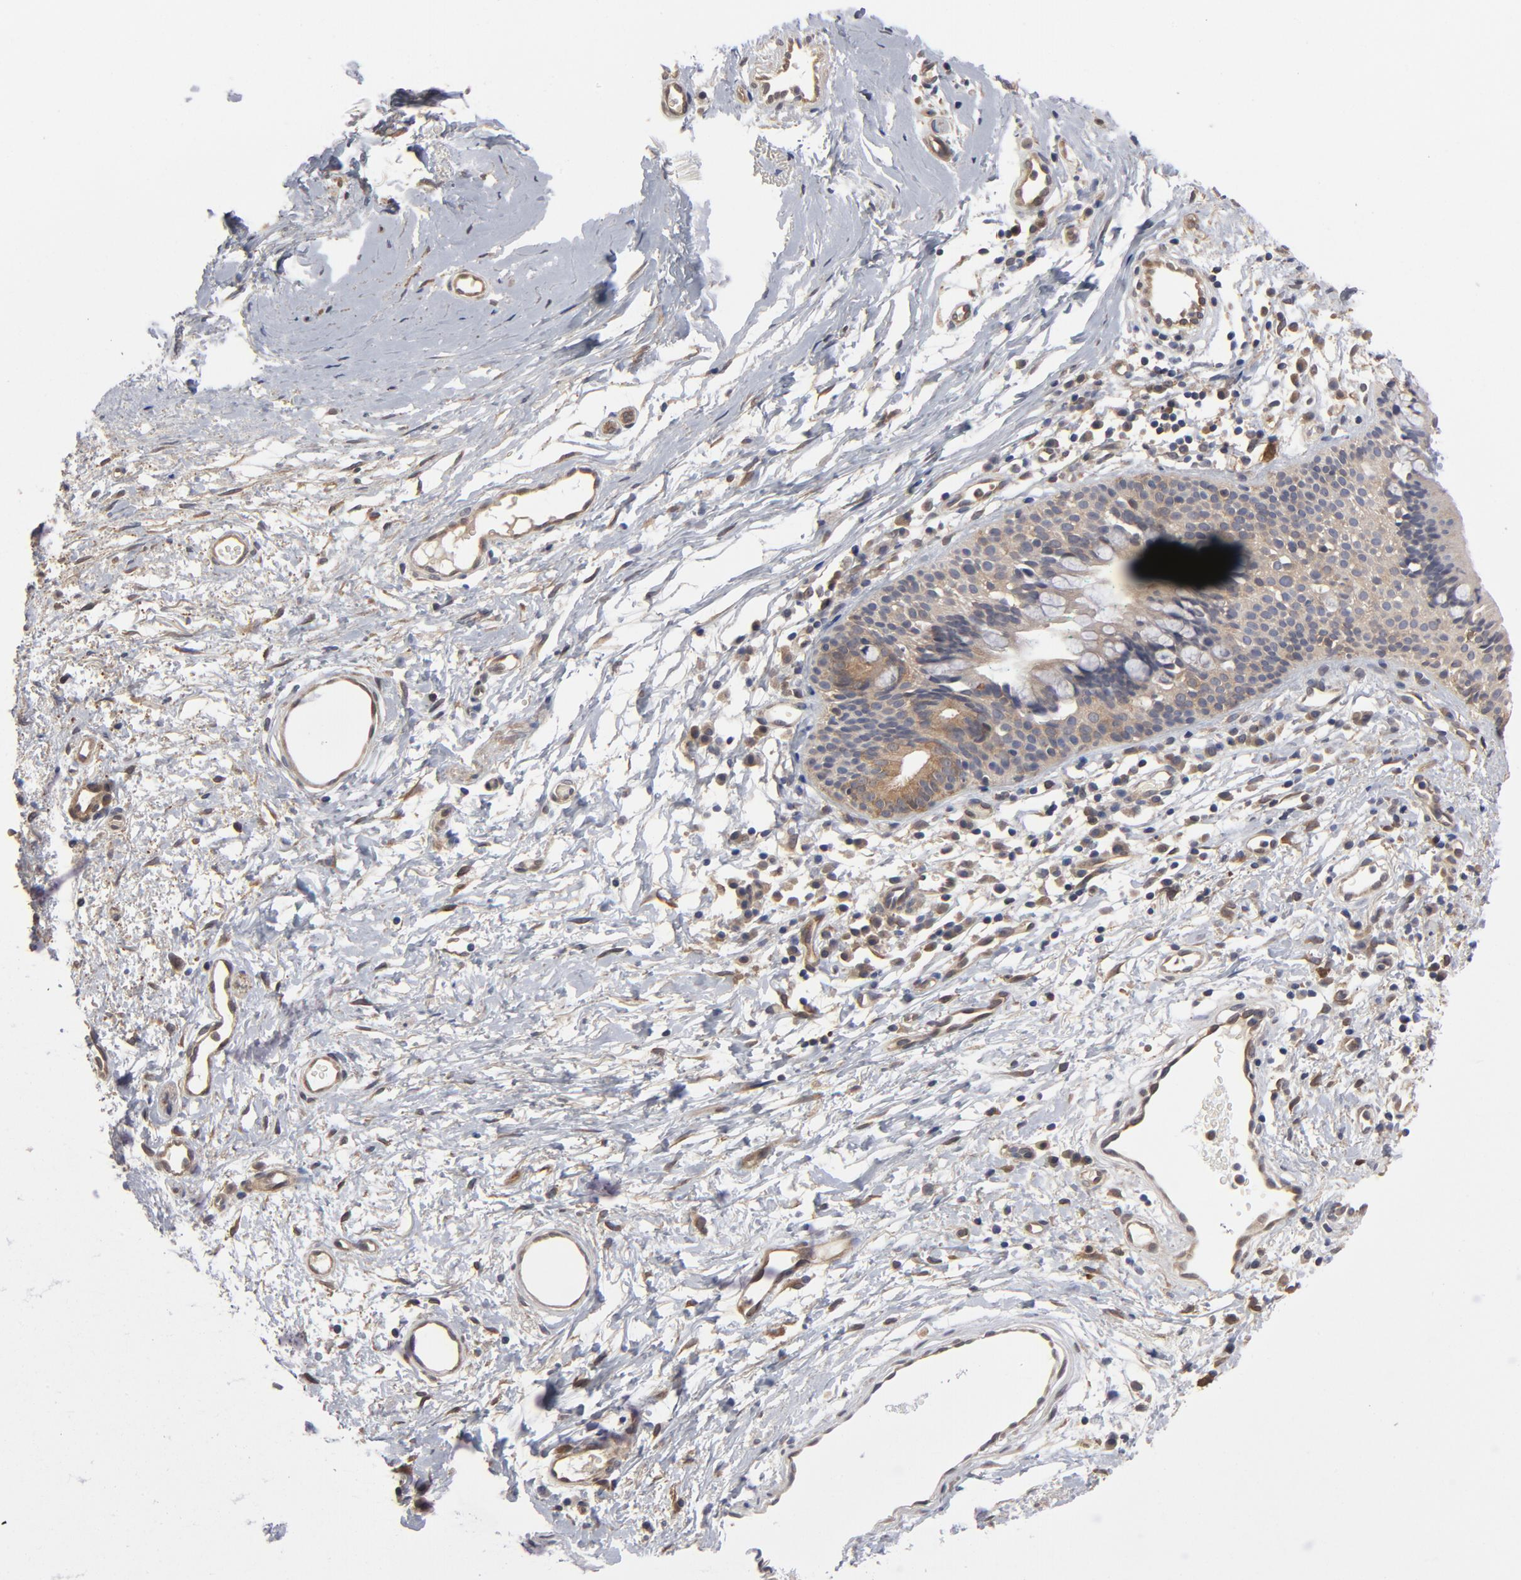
{"staining": {"intensity": "weak", "quantity": ">75%", "location": "cytoplasmic/membranous"}, "tissue": "nasopharynx", "cell_type": "Respiratory epithelial cells", "image_type": "normal", "snomed": [{"axis": "morphology", "description": "Normal tissue, NOS"}, {"axis": "morphology", "description": "Basal cell carcinoma"}, {"axis": "topography", "description": "Cartilage tissue"}, {"axis": "topography", "description": "Nasopharynx"}, {"axis": "topography", "description": "Oral tissue"}], "caption": "Weak cytoplasmic/membranous positivity for a protein is appreciated in approximately >75% of respiratory epithelial cells of unremarkable nasopharynx using immunohistochemistry (IHC).", "gene": "ASMTL", "patient": {"sex": "female", "age": 77}}